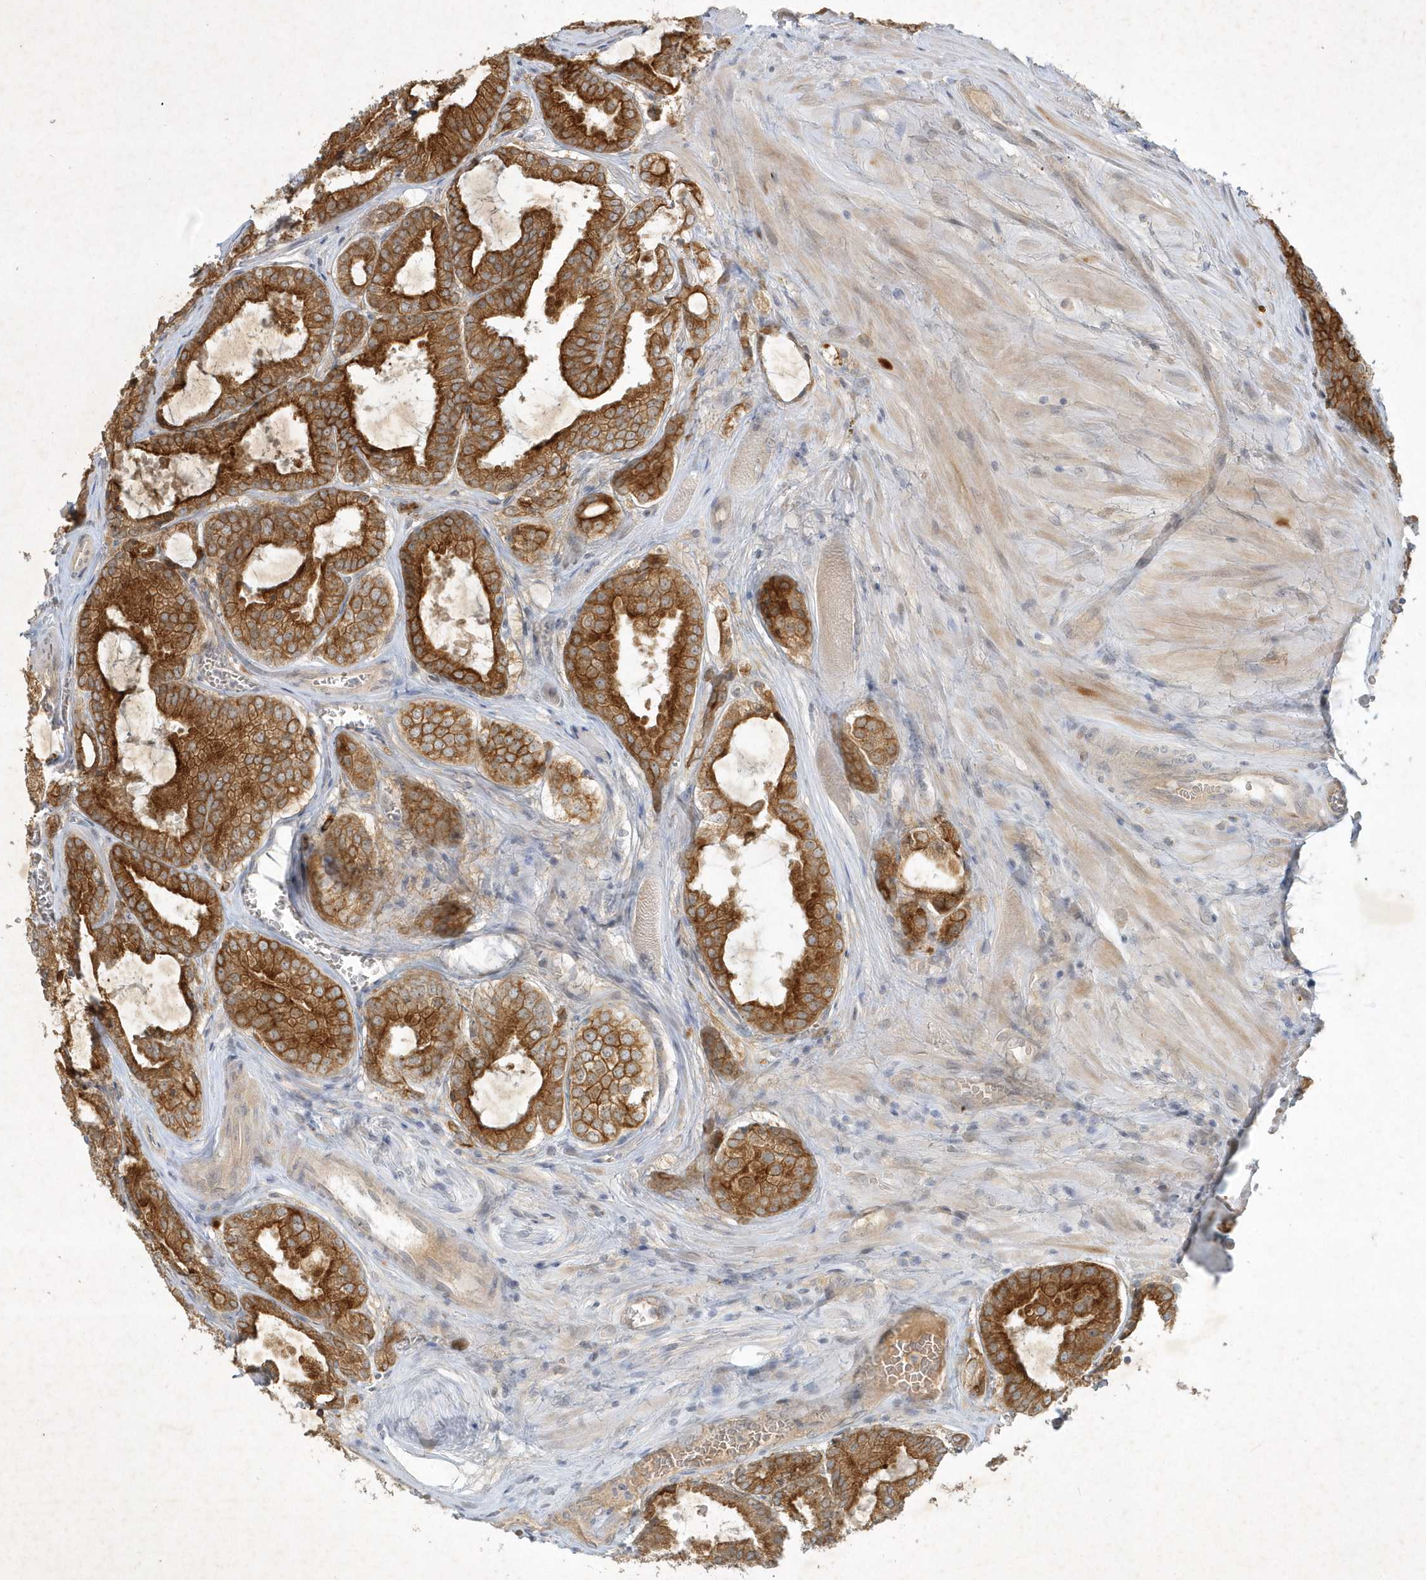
{"staining": {"intensity": "strong", "quantity": ">75%", "location": "cytoplasmic/membranous"}, "tissue": "prostate cancer", "cell_type": "Tumor cells", "image_type": "cancer", "snomed": [{"axis": "morphology", "description": "Adenocarcinoma, Low grade"}, {"axis": "topography", "description": "Prostate"}], "caption": "Prostate adenocarcinoma (low-grade) was stained to show a protein in brown. There is high levels of strong cytoplasmic/membranous staining in approximately >75% of tumor cells. (DAB = brown stain, brightfield microscopy at high magnification).", "gene": "BOD1", "patient": {"sex": "male", "age": 67}}